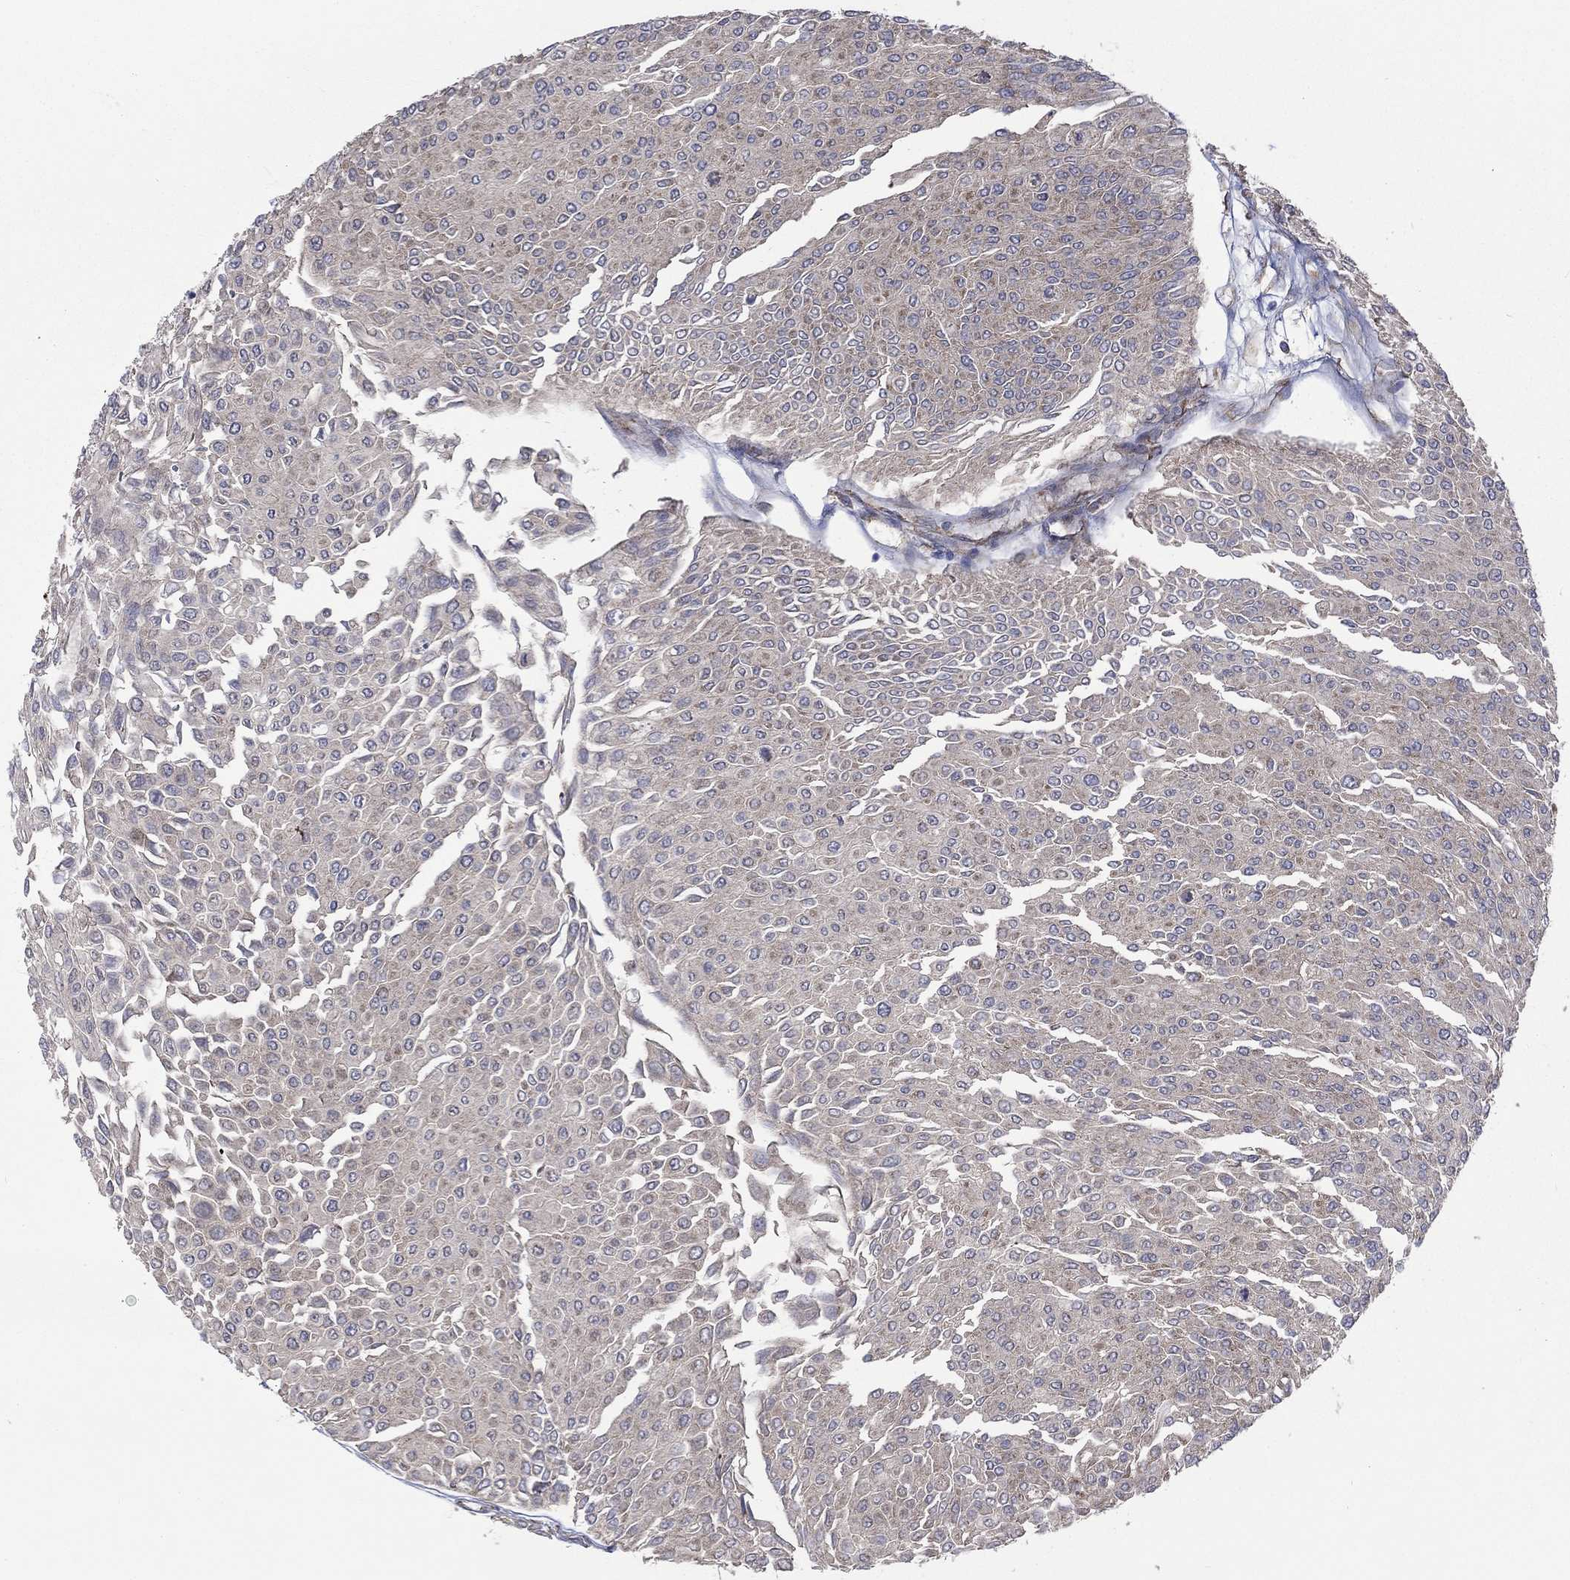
{"staining": {"intensity": "negative", "quantity": "none", "location": "none"}, "tissue": "urothelial cancer", "cell_type": "Tumor cells", "image_type": "cancer", "snomed": [{"axis": "morphology", "description": "Urothelial carcinoma, Low grade"}, {"axis": "topography", "description": "Urinary bladder"}], "caption": "Tumor cells are negative for brown protein staining in urothelial cancer. The staining was performed using DAB to visualize the protein expression in brown, while the nuclei were stained in blue with hematoxylin (Magnification: 20x).", "gene": "RPLP0", "patient": {"sex": "male", "age": 67}}